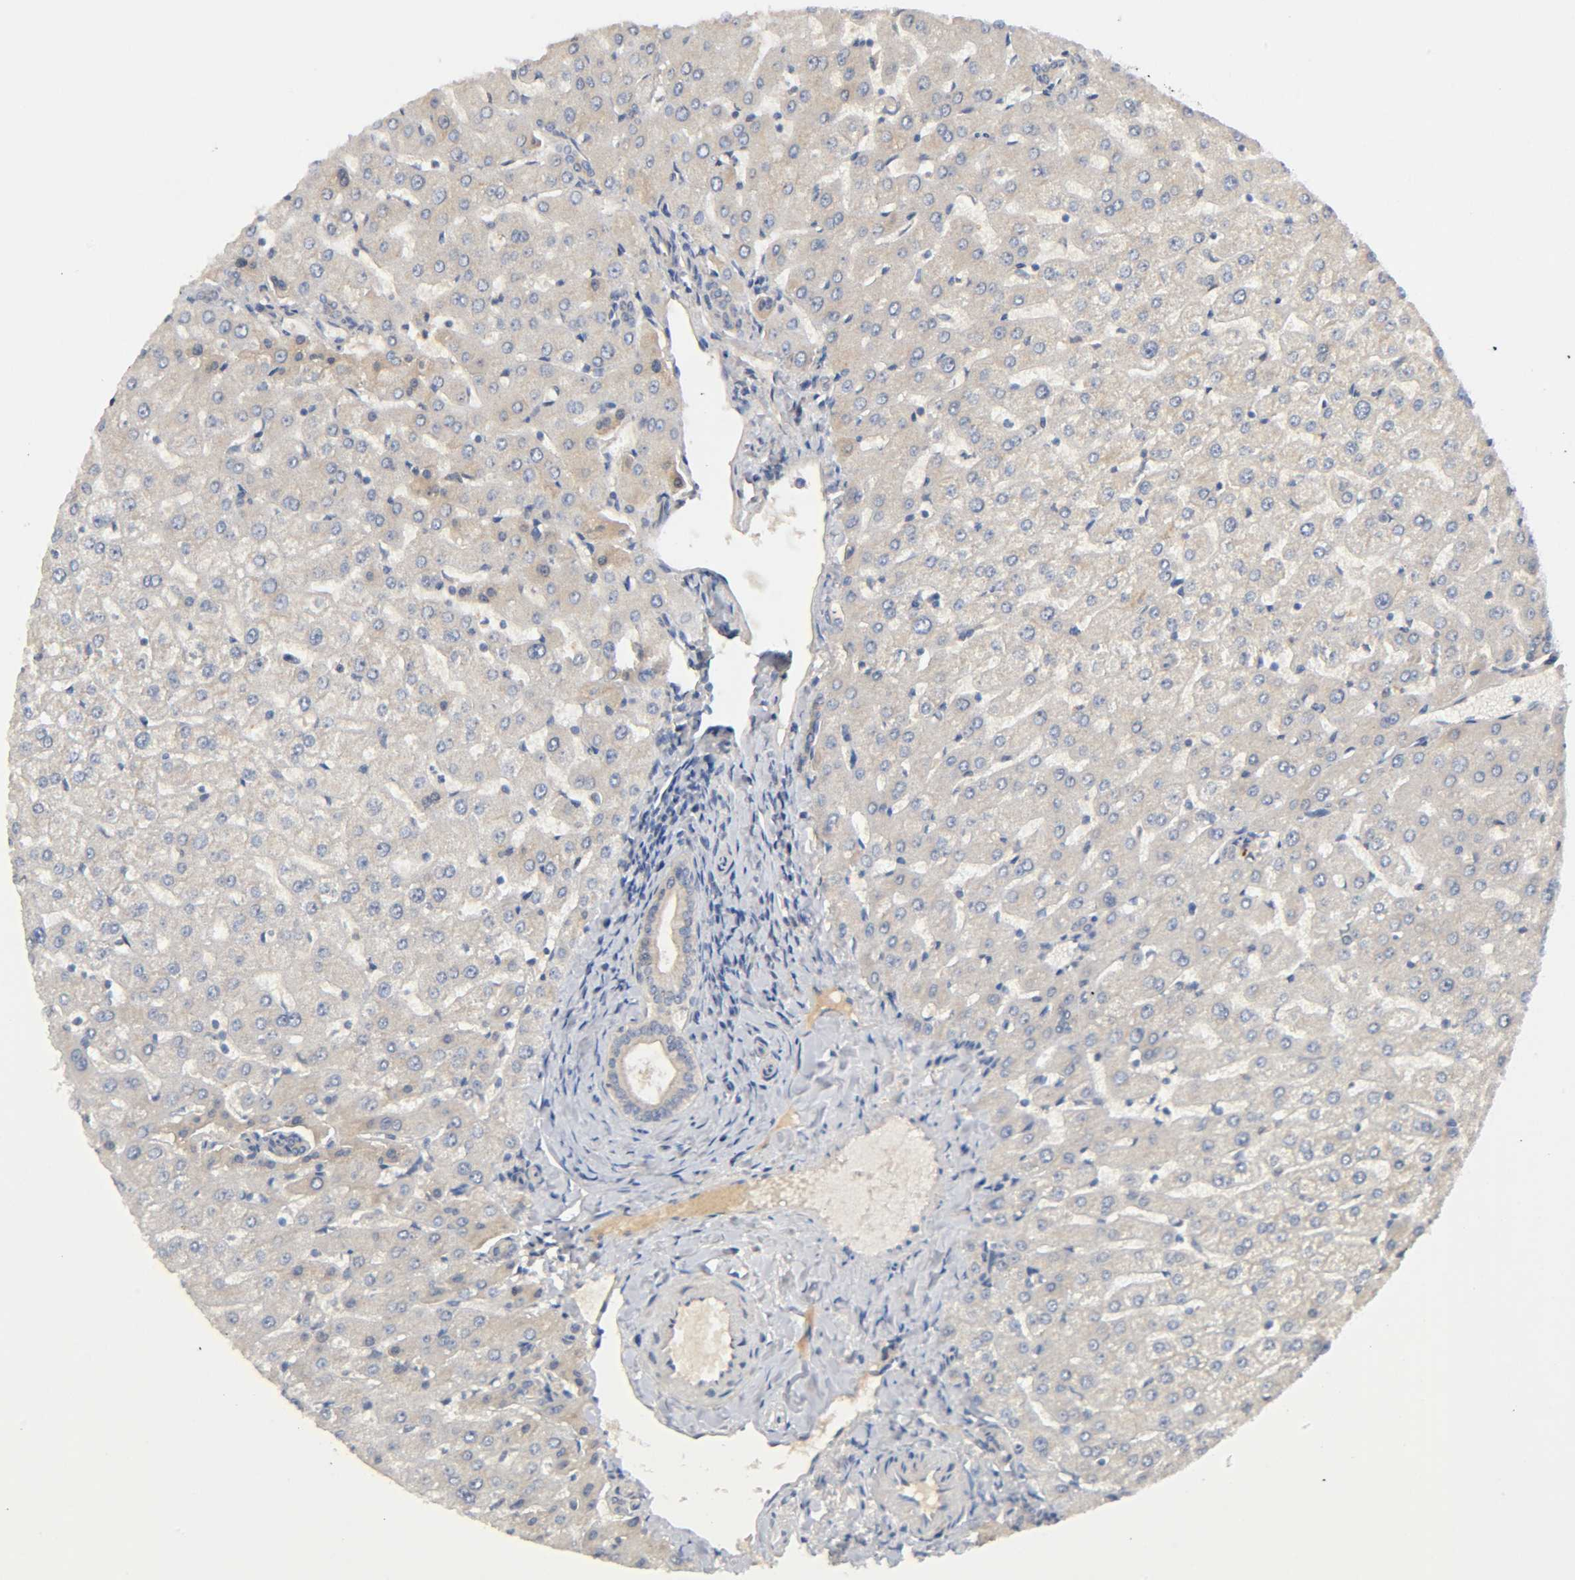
{"staining": {"intensity": "weak", "quantity": ">75%", "location": "cytoplasmic/membranous"}, "tissue": "liver", "cell_type": "Cholangiocytes", "image_type": "normal", "snomed": [{"axis": "morphology", "description": "Normal tissue, NOS"}, {"axis": "morphology", "description": "Fibrosis, NOS"}, {"axis": "topography", "description": "Liver"}], "caption": "A micrograph of liver stained for a protein demonstrates weak cytoplasmic/membranous brown staining in cholangiocytes. (DAB (3,3'-diaminobenzidine) IHC with brightfield microscopy, high magnification).", "gene": "CPB2", "patient": {"sex": "female", "age": 29}}